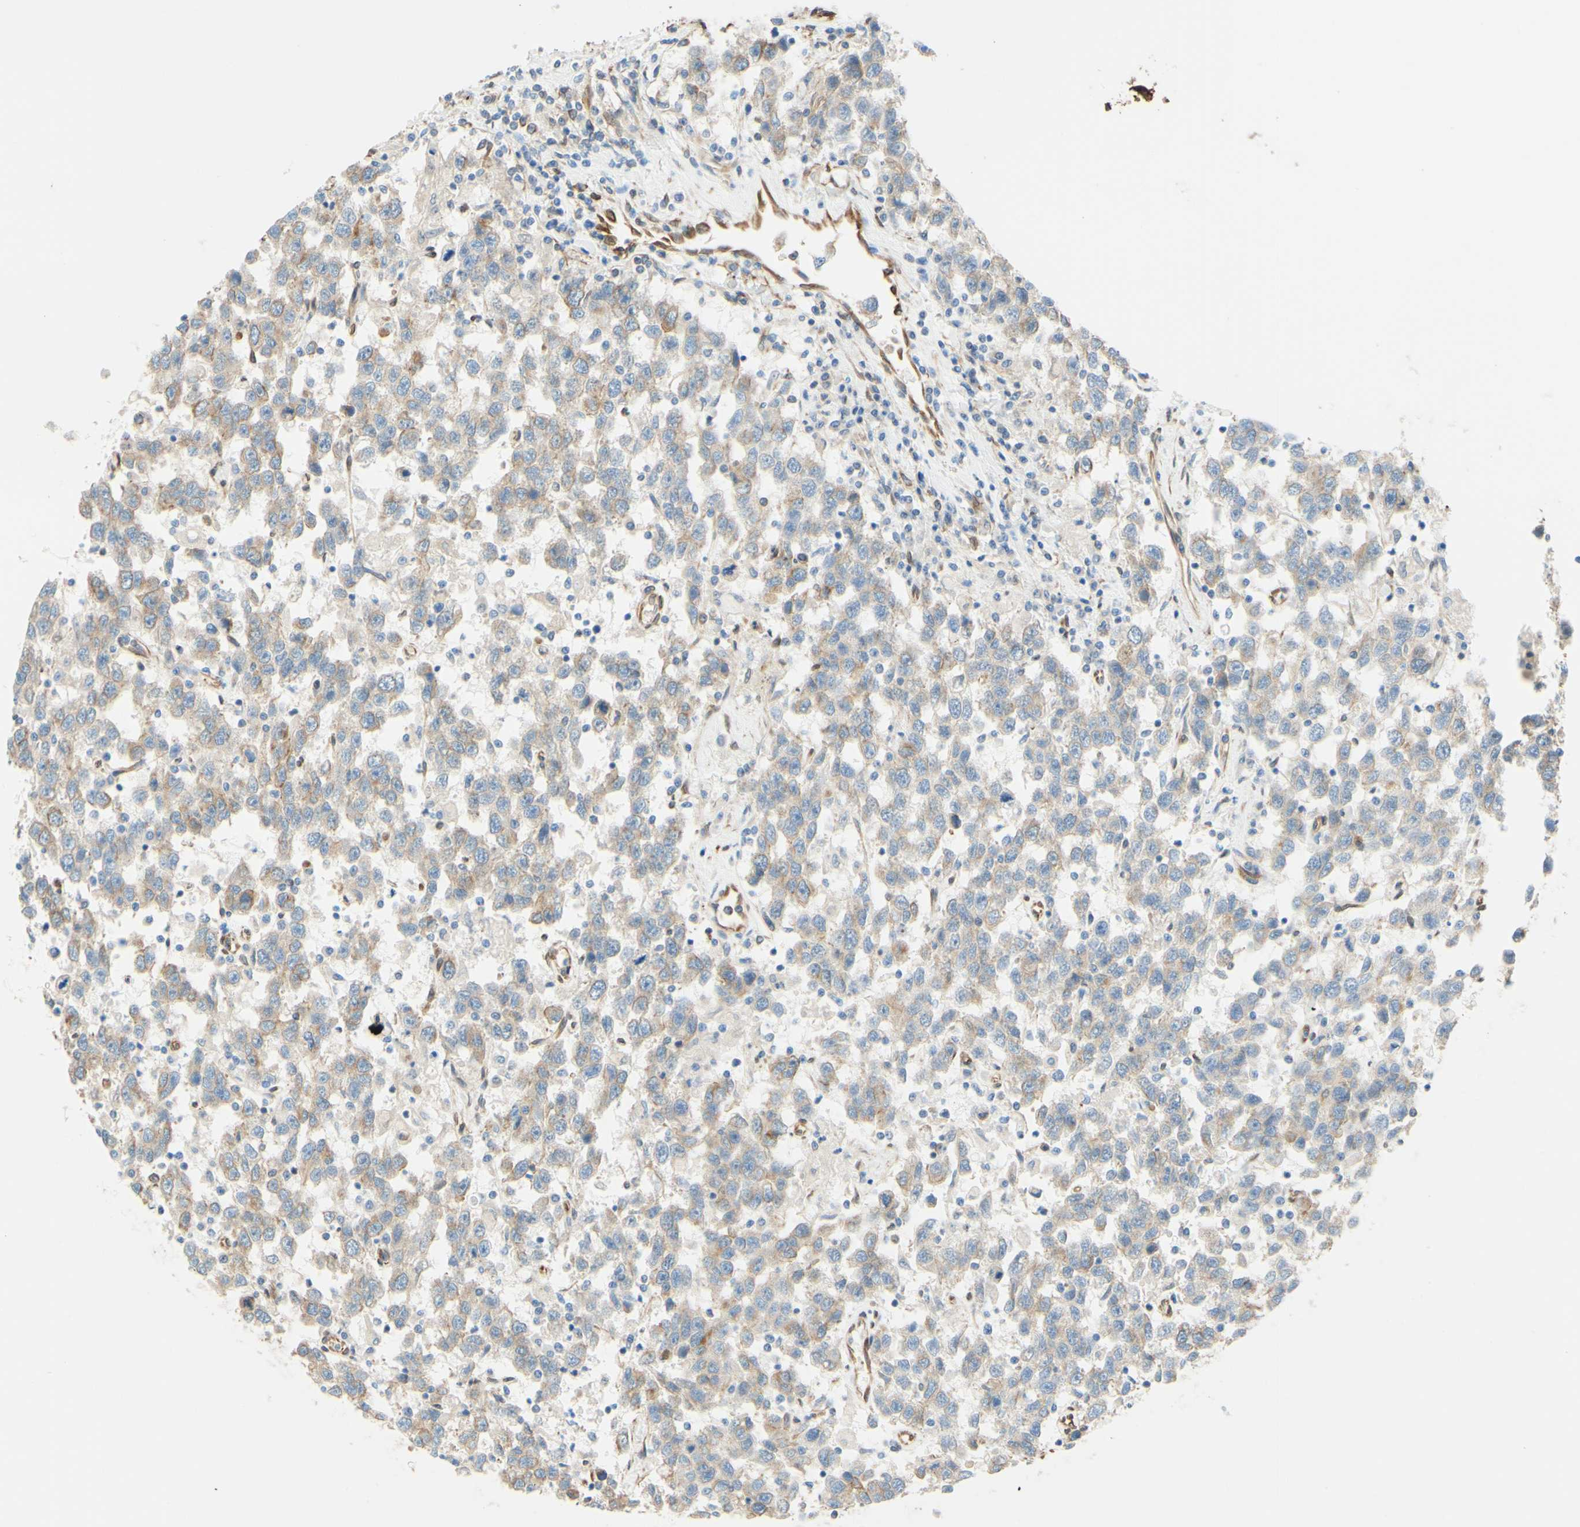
{"staining": {"intensity": "weak", "quantity": ">75%", "location": "cytoplasmic/membranous"}, "tissue": "testis cancer", "cell_type": "Tumor cells", "image_type": "cancer", "snomed": [{"axis": "morphology", "description": "Seminoma, NOS"}, {"axis": "topography", "description": "Testis"}], "caption": "Weak cytoplasmic/membranous staining for a protein is seen in approximately >75% of tumor cells of testis cancer (seminoma) using IHC.", "gene": "ENDOD1", "patient": {"sex": "male", "age": 41}}